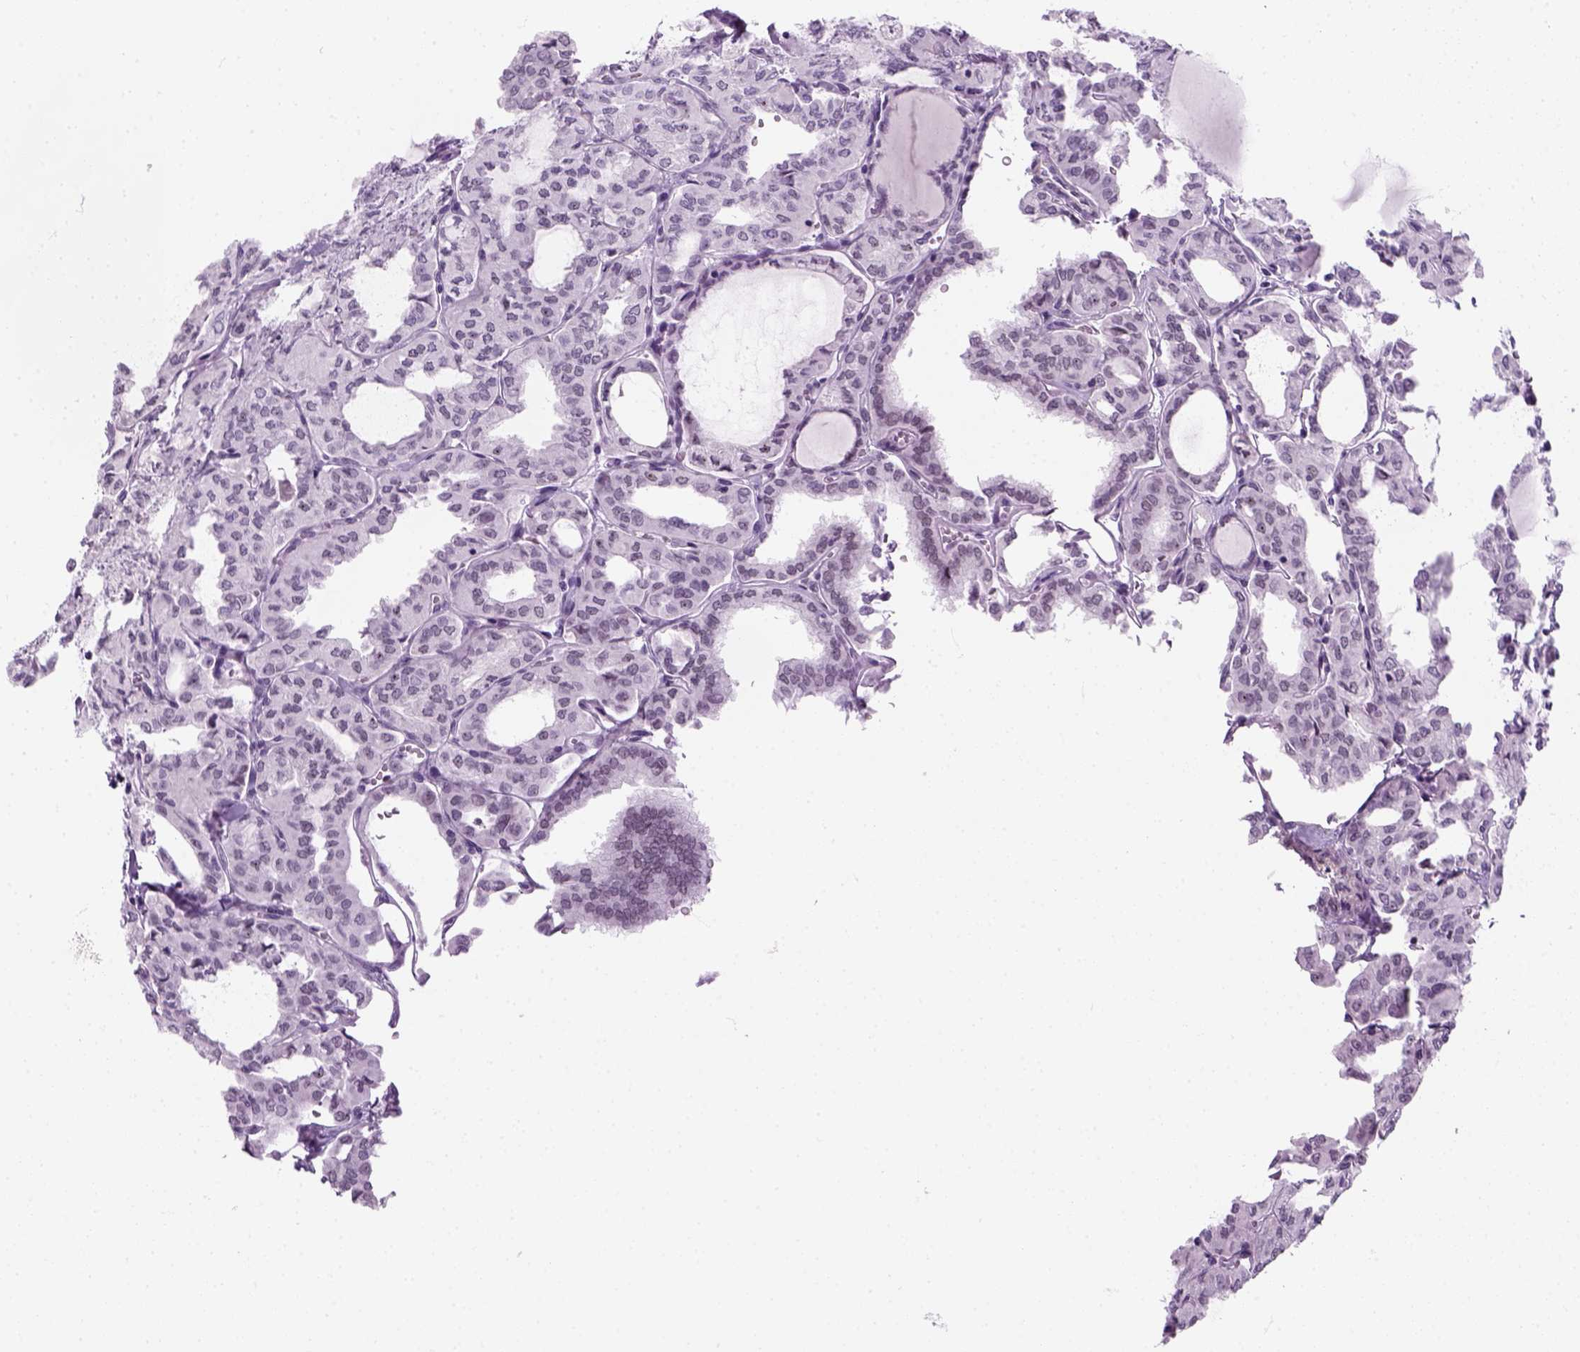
{"staining": {"intensity": "negative", "quantity": "none", "location": "none"}, "tissue": "thyroid cancer", "cell_type": "Tumor cells", "image_type": "cancer", "snomed": [{"axis": "morphology", "description": "Papillary adenocarcinoma, NOS"}, {"axis": "topography", "description": "Thyroid gland"}], "caption": "Micrograph shows no protein staining in tumor cells of thyroid cancer (papillary adenocarcinoma) tissue.", "gene": "ZNF865", "patient": {"sex": "male", "age": 20}}